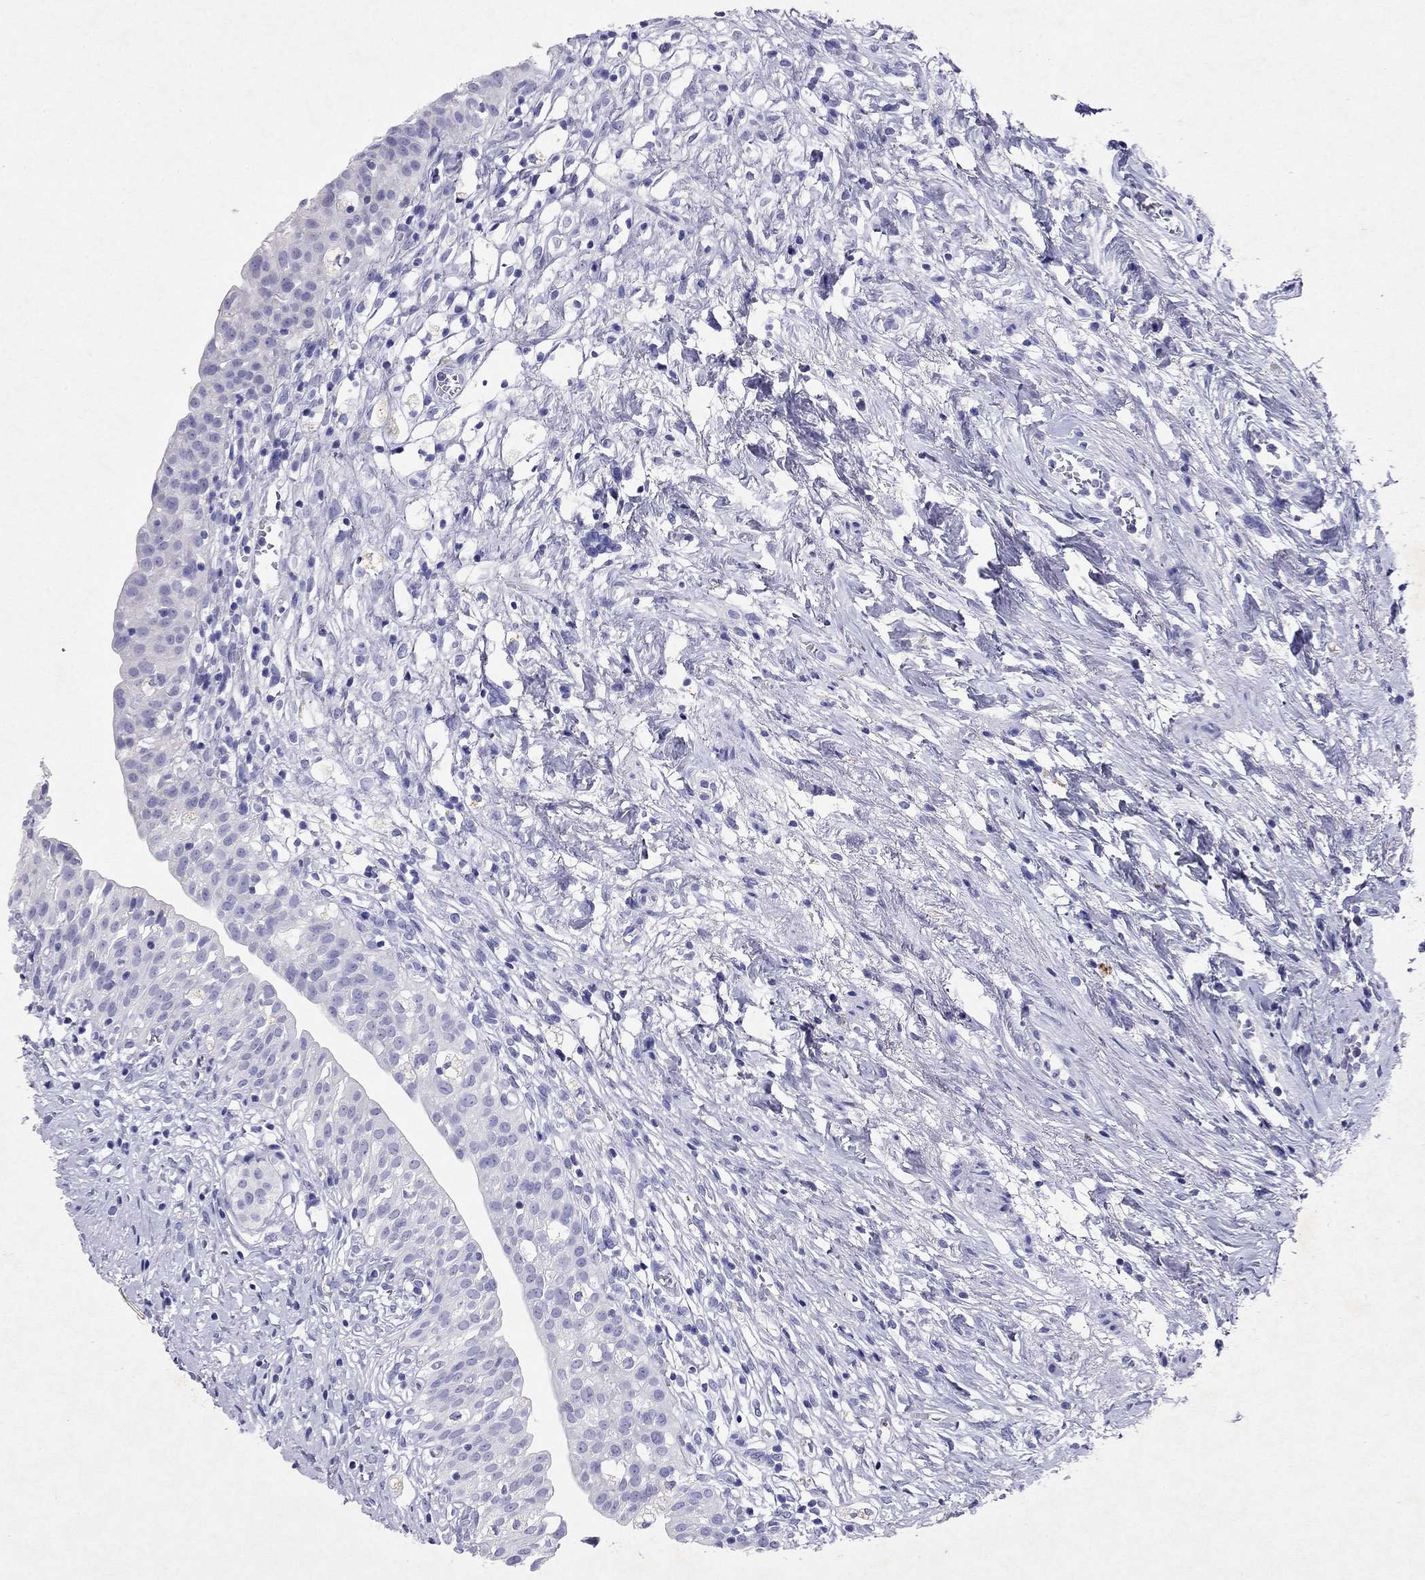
{"staining": {"intensity": "negative", "quantity": "none", "location": "none"}, "tissue": "urinary bladder", "cell_type": "Urothelial cells", "image_type": "normal", "snomed": [{"axis": "morphology", "description": "Normal tissue, NOS"}, {"axis": "topography", "description": "Urinary bladder"}], "caption": "DAB immunohistochemical staining of normal human urinary bladder displays no significant positivity in urothelial cells.", "gene": "ARMC12", "patient": {"sex": "male", "age": 76}}